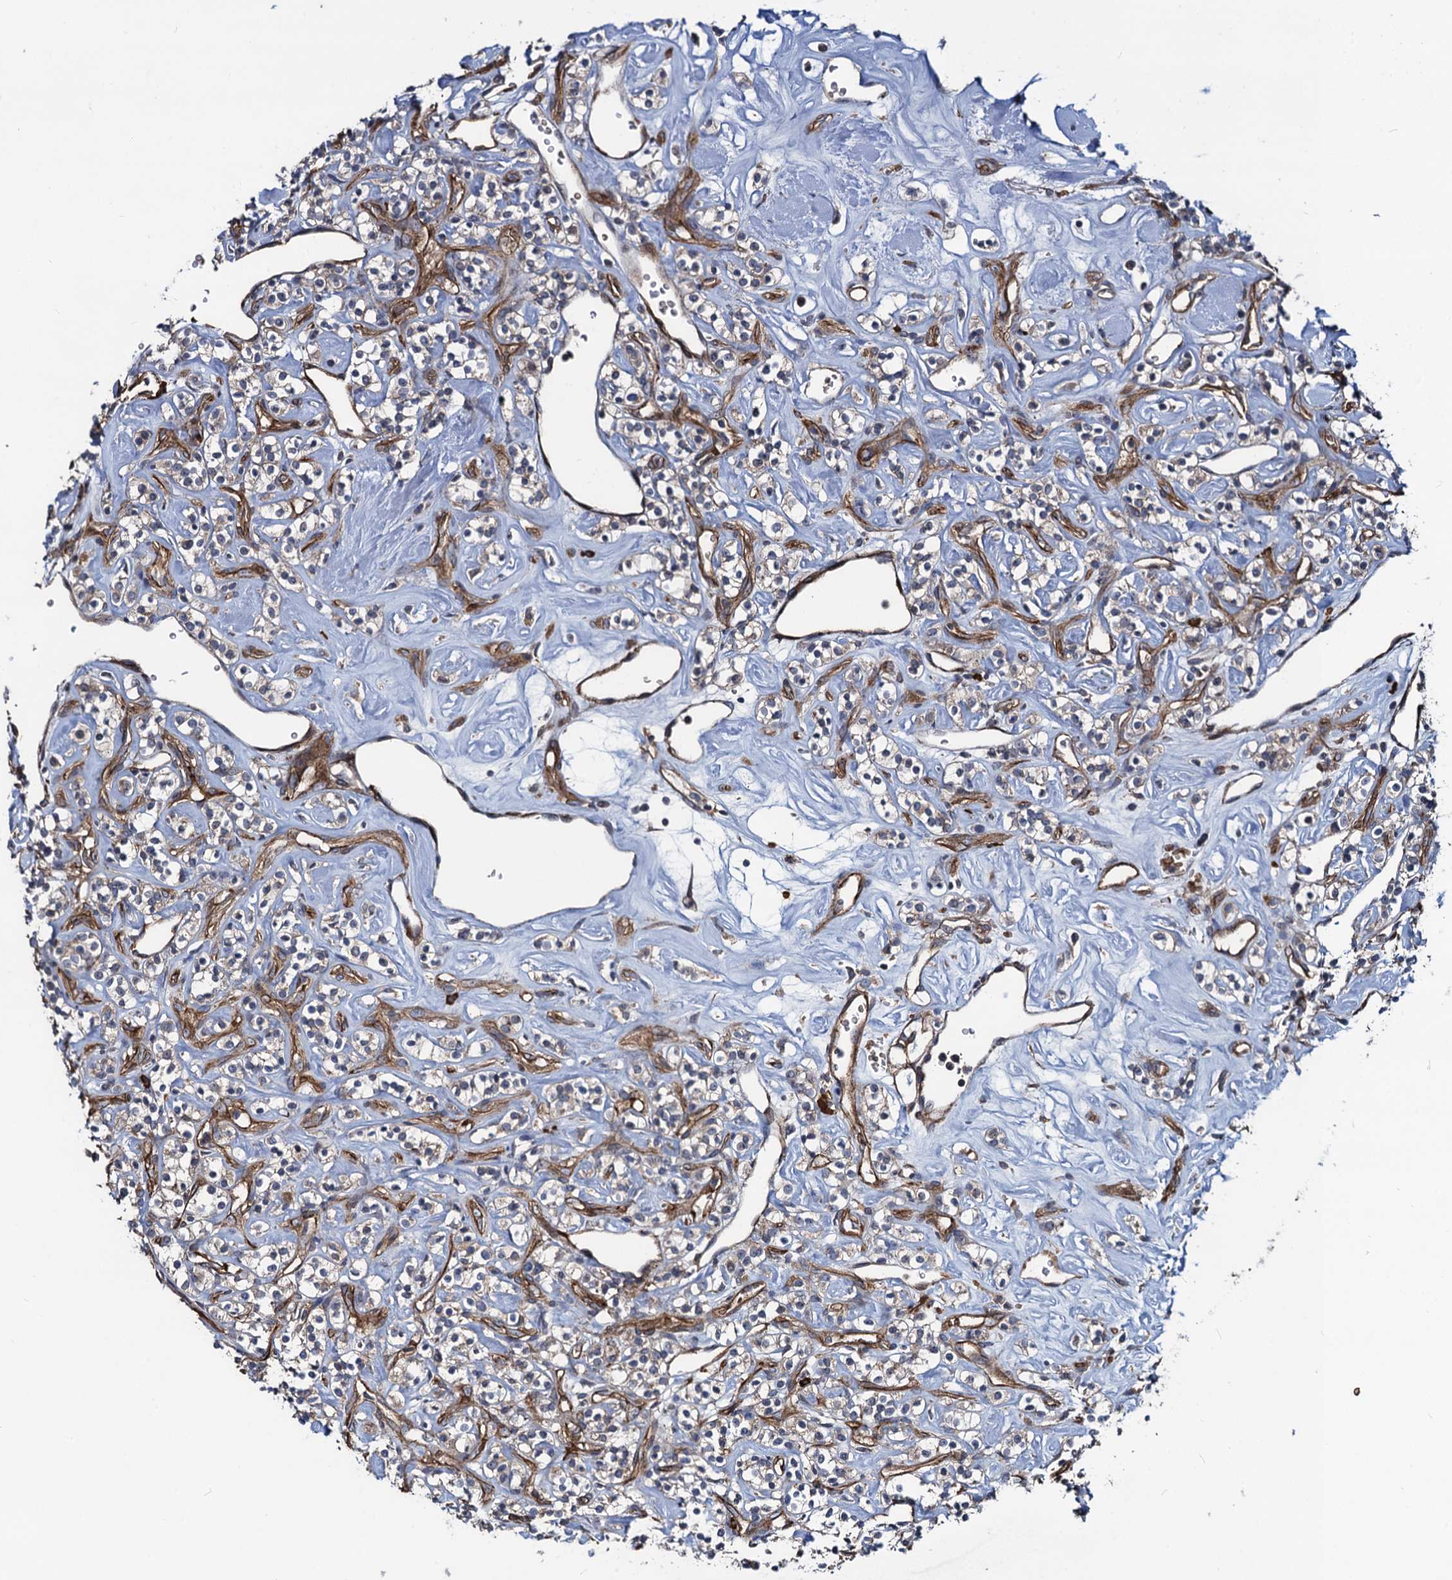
{"staining": {"intensity": "negative", "quantity": "none", "location": "none"}, "tissue": "renal cancer", "cell_type": "Tumor cells", "image_type": "cancer", "snomed": [{"axis": "morphology", "description": "Adenocarcinoma, NOS"}, {"axis": "topography", "description": "Kidney"}], "caption": "Immunohistochemistry image of neoplastic tissue: adenocarcinoma (renal) stained with DAB shows no significant protein staining in tumor cells. (DAB immunohistochemistry with hematoxylin counter stain).", "gene": "KXD1", "patient": {"sex": "male", "age": 77}}